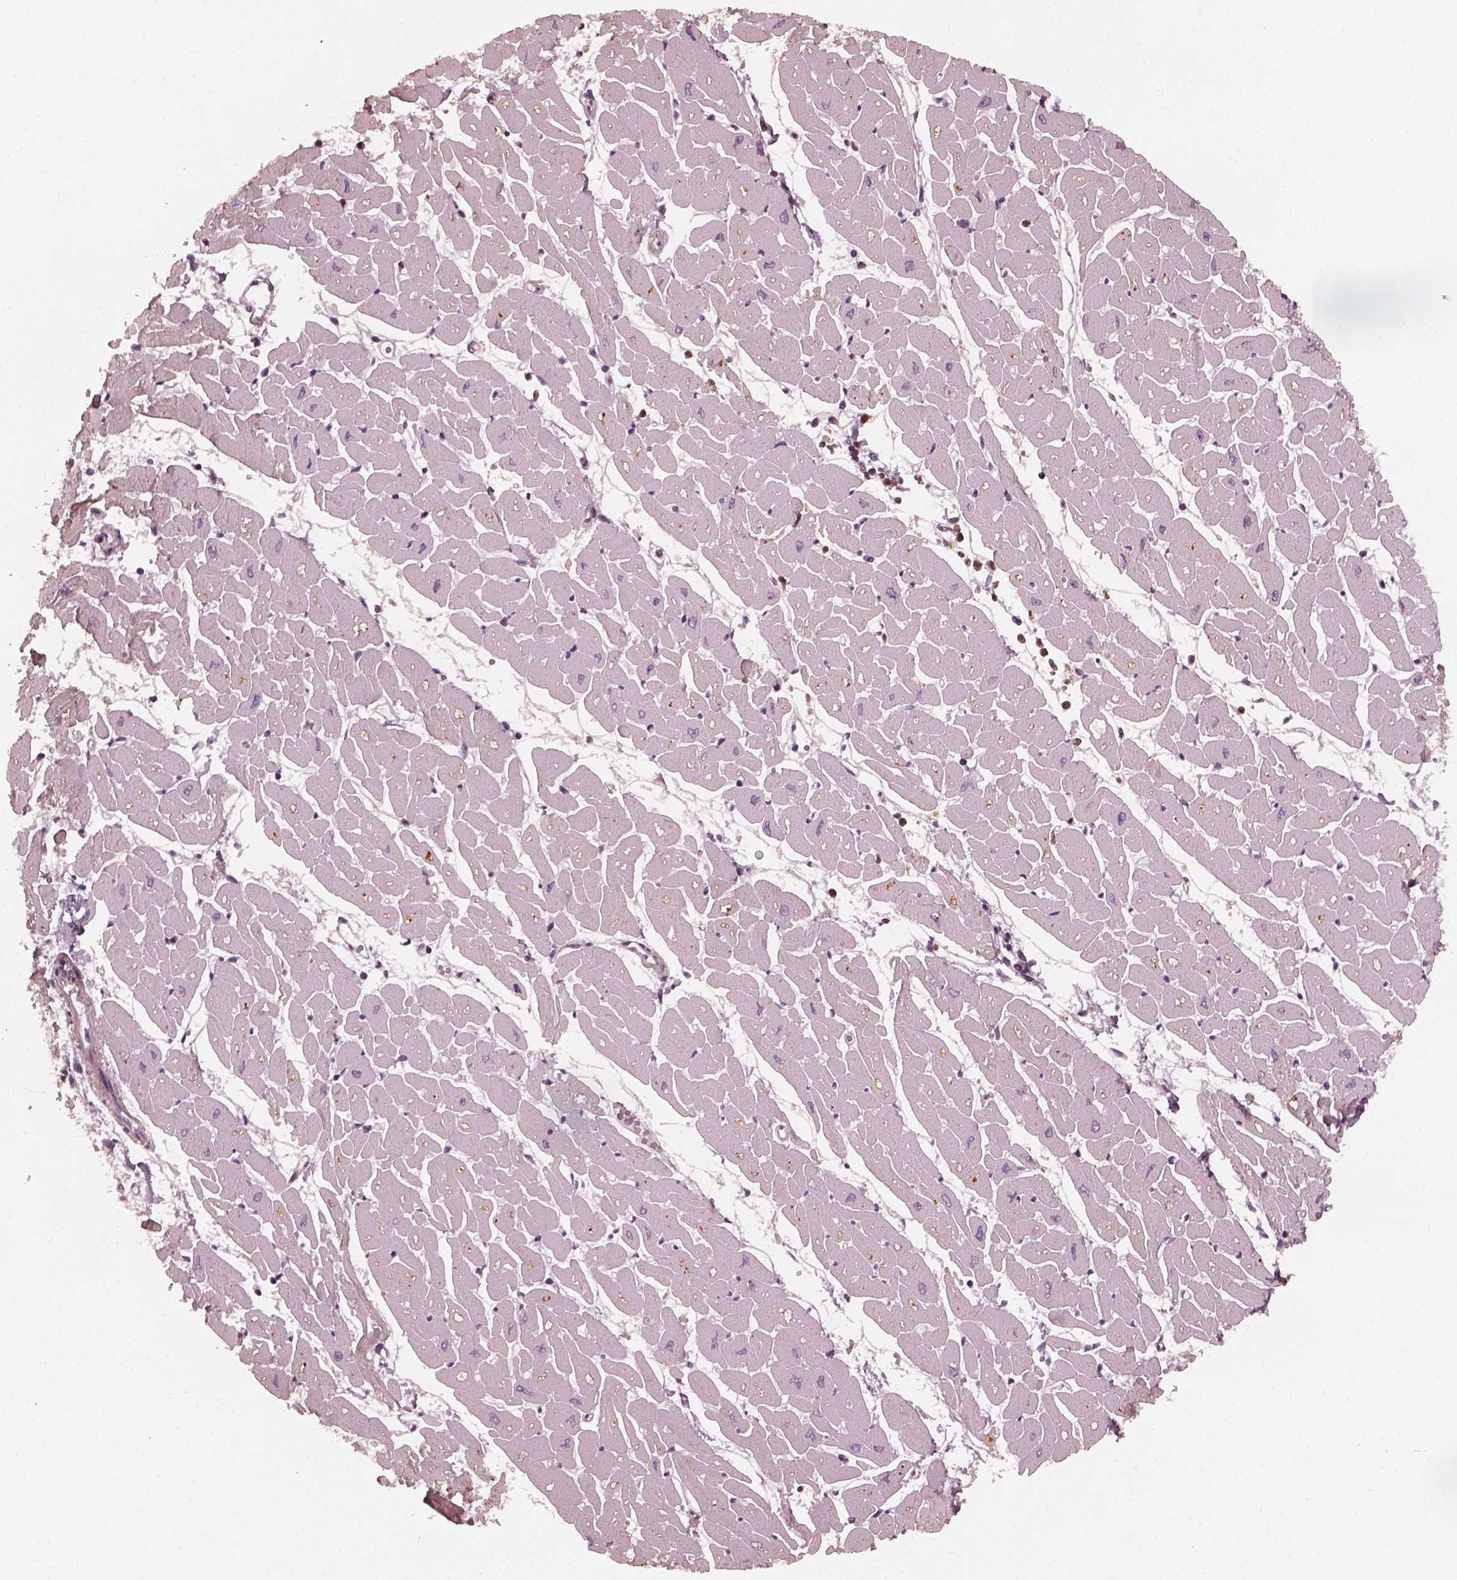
{"staining": {"intensity": "weak", "quantity": "<25%", "location": "cytoplasmic/membranous"}, "tissue": "heart muscle", "cell_type": "Cardiomyocytes", "image_type": "normal", "snomed": [{"axis": "morphology", "description": "Normal tissue, NOS"}, {"axis": "topography", "description": "Heart"}], "caption": "This is an immunohistochemistry photomicrograph of normal human heart muscle. There is no staining in cardiomyocytes.", "gene": "FAF2", "patient": {"sex": "male", "age": 57}}